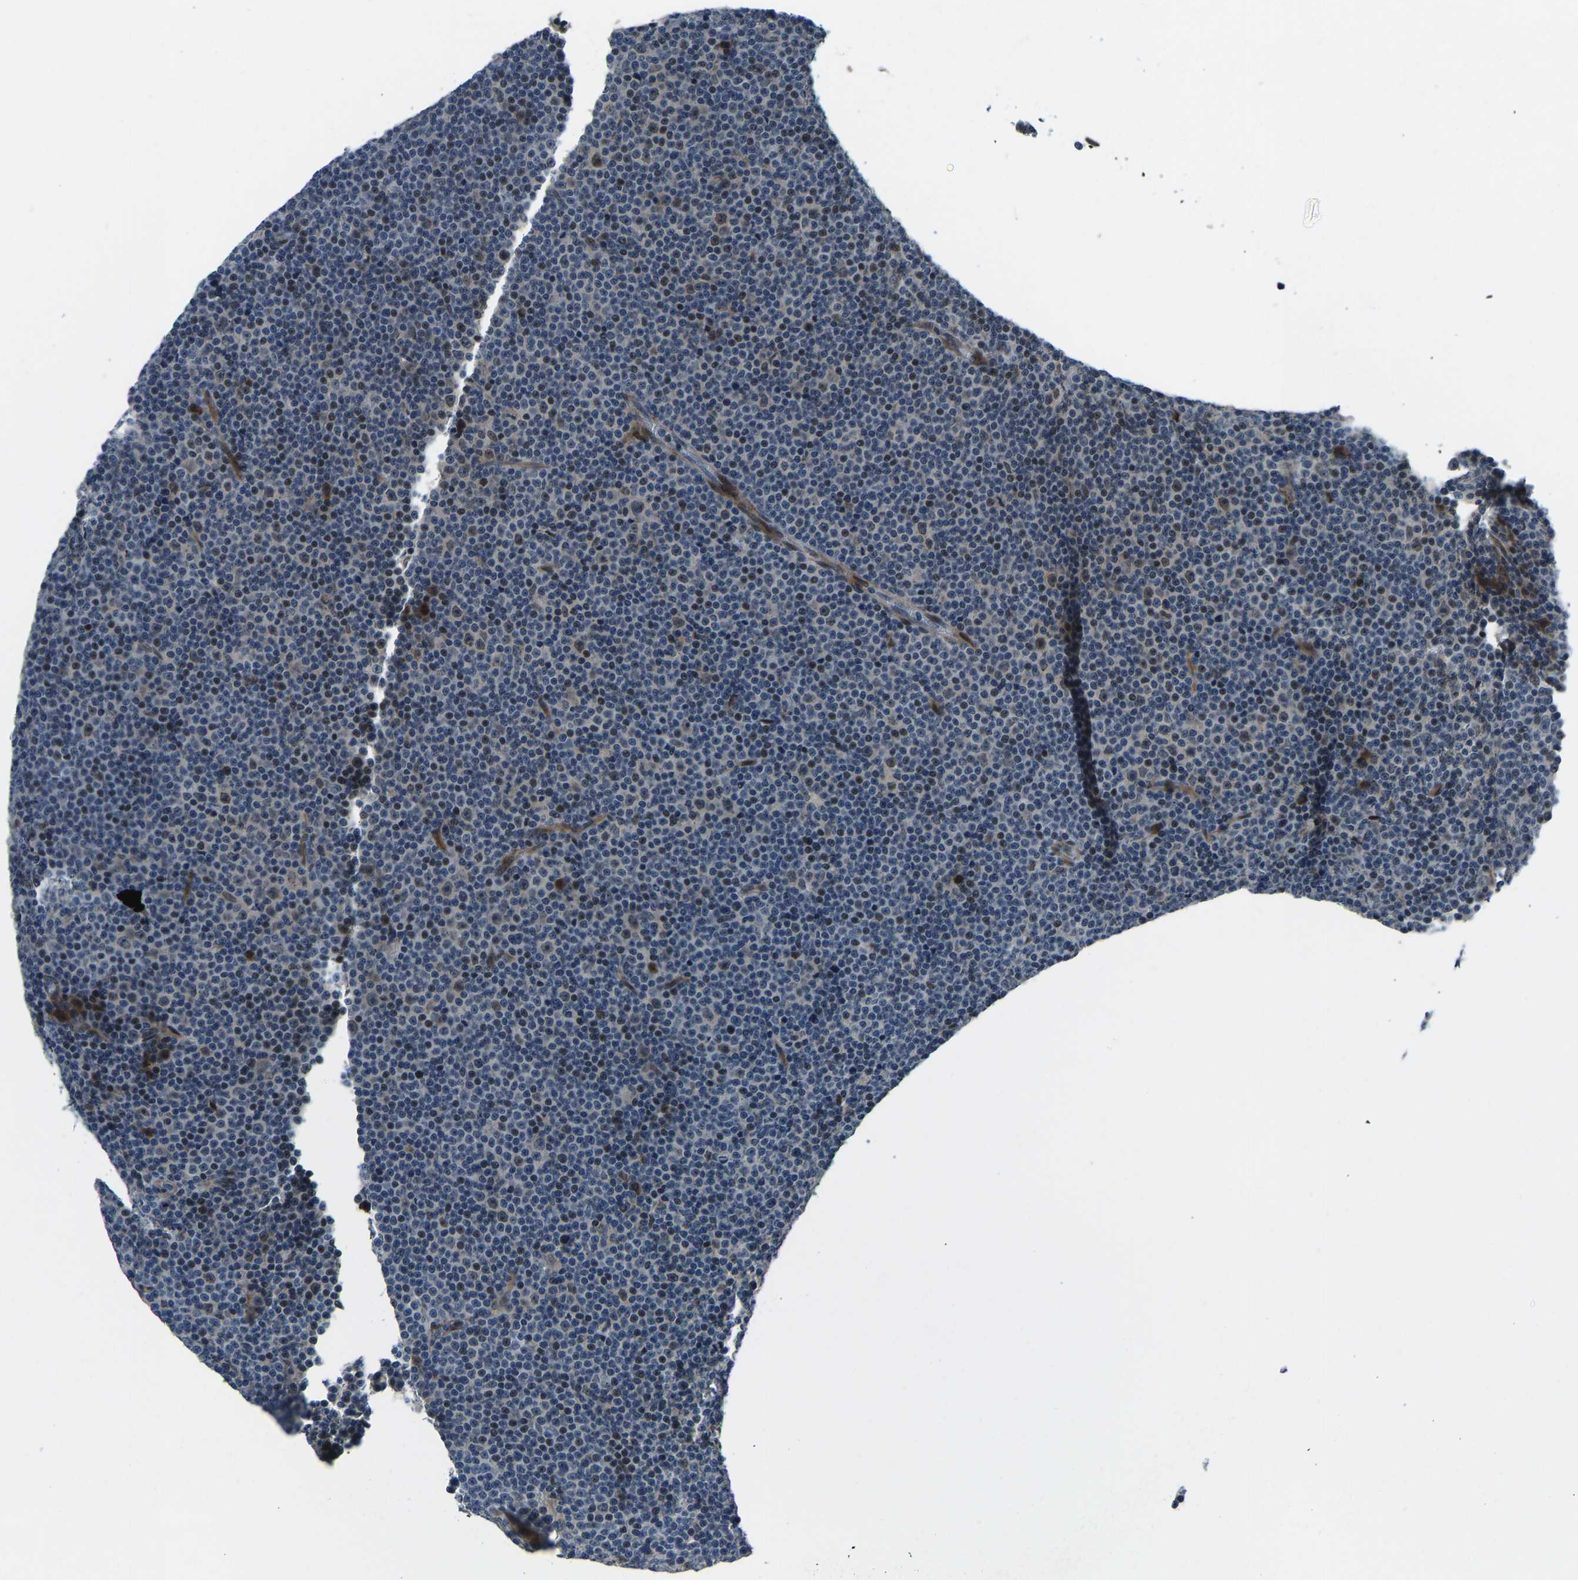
{"staining": {"intensity": "moderate", "quantity": "<25%", "location": "nuclear"}, "tissue": "lymphoma", "cell_type": "Tumor cells", "image_type": "cancer", "snomed": [{"axis": "morphology", "description": "Malignant lymphoma, non-Hodgkin's type, Low grade"}, {"axis": "topography", "description": "Lymph node"}], "caption": "Protein expression analysis of human lymphoma reveals moderate nuclear positivity in about <25% of tumor cells.", "gene": "RLIM", "patient": {"sex": "female", "age": 67}}